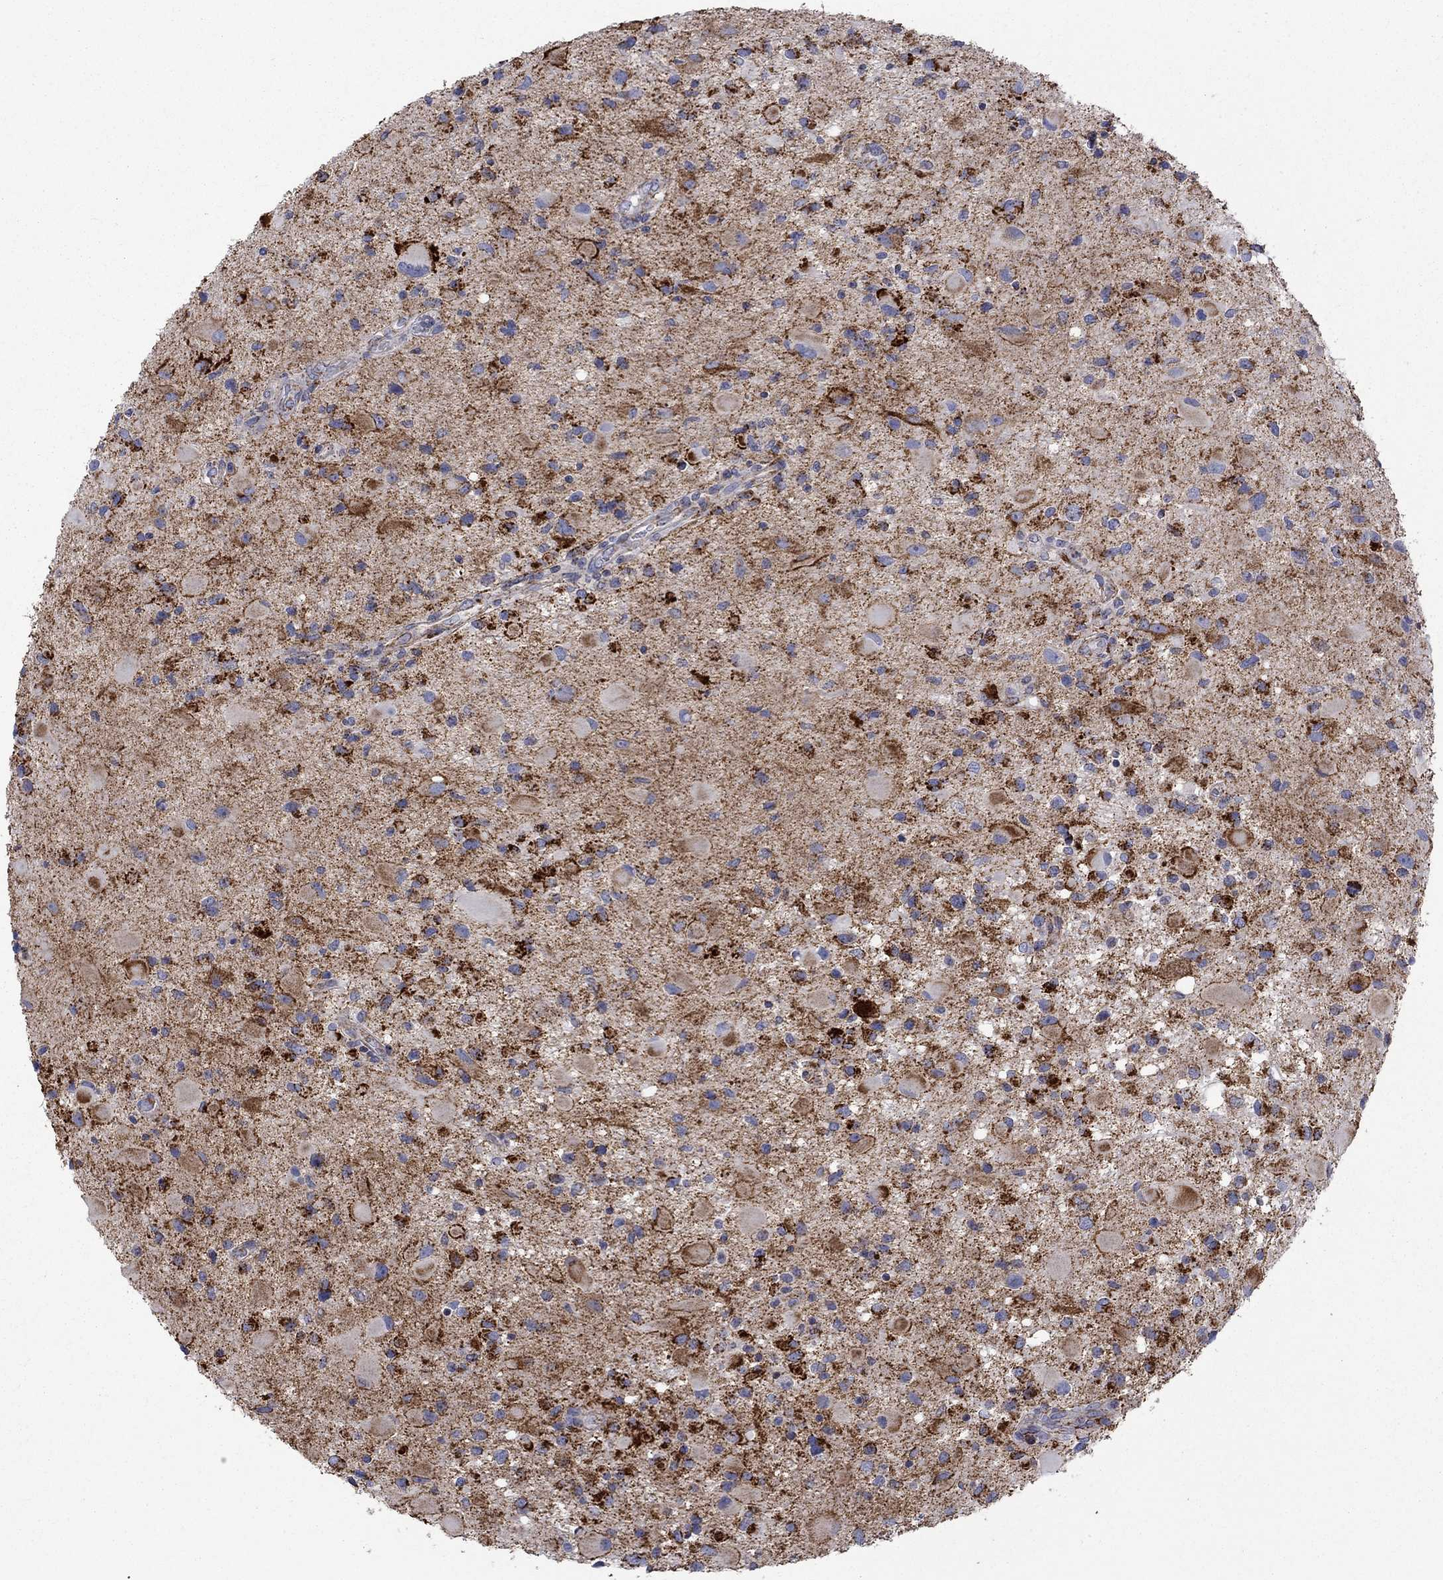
{"staining": {"intensity": "strong", "quantity": "25%-75%", "location": "cytoplasmic/membranous"}, "tissue": "glioma", "cell_type": "Tumor cells", "image_type": "cancer", "snomed": [{"axis": "morphology", "description": "Glioma, malignant, Low grade"}, {"axis": "topography", "description": "Brain"}], "caption": "Protein expression analysis of human malignant glioma (low-grade) reveals strong cytoplasmic/membranous expression in approximately 25%-75% of tumor cells. (DAB (3,3'-diaminobenzidine) IHC with brightfield microscopy, high magnification).", "gene": "CISD1", "patient": {"sex": "female", "age": 32}}